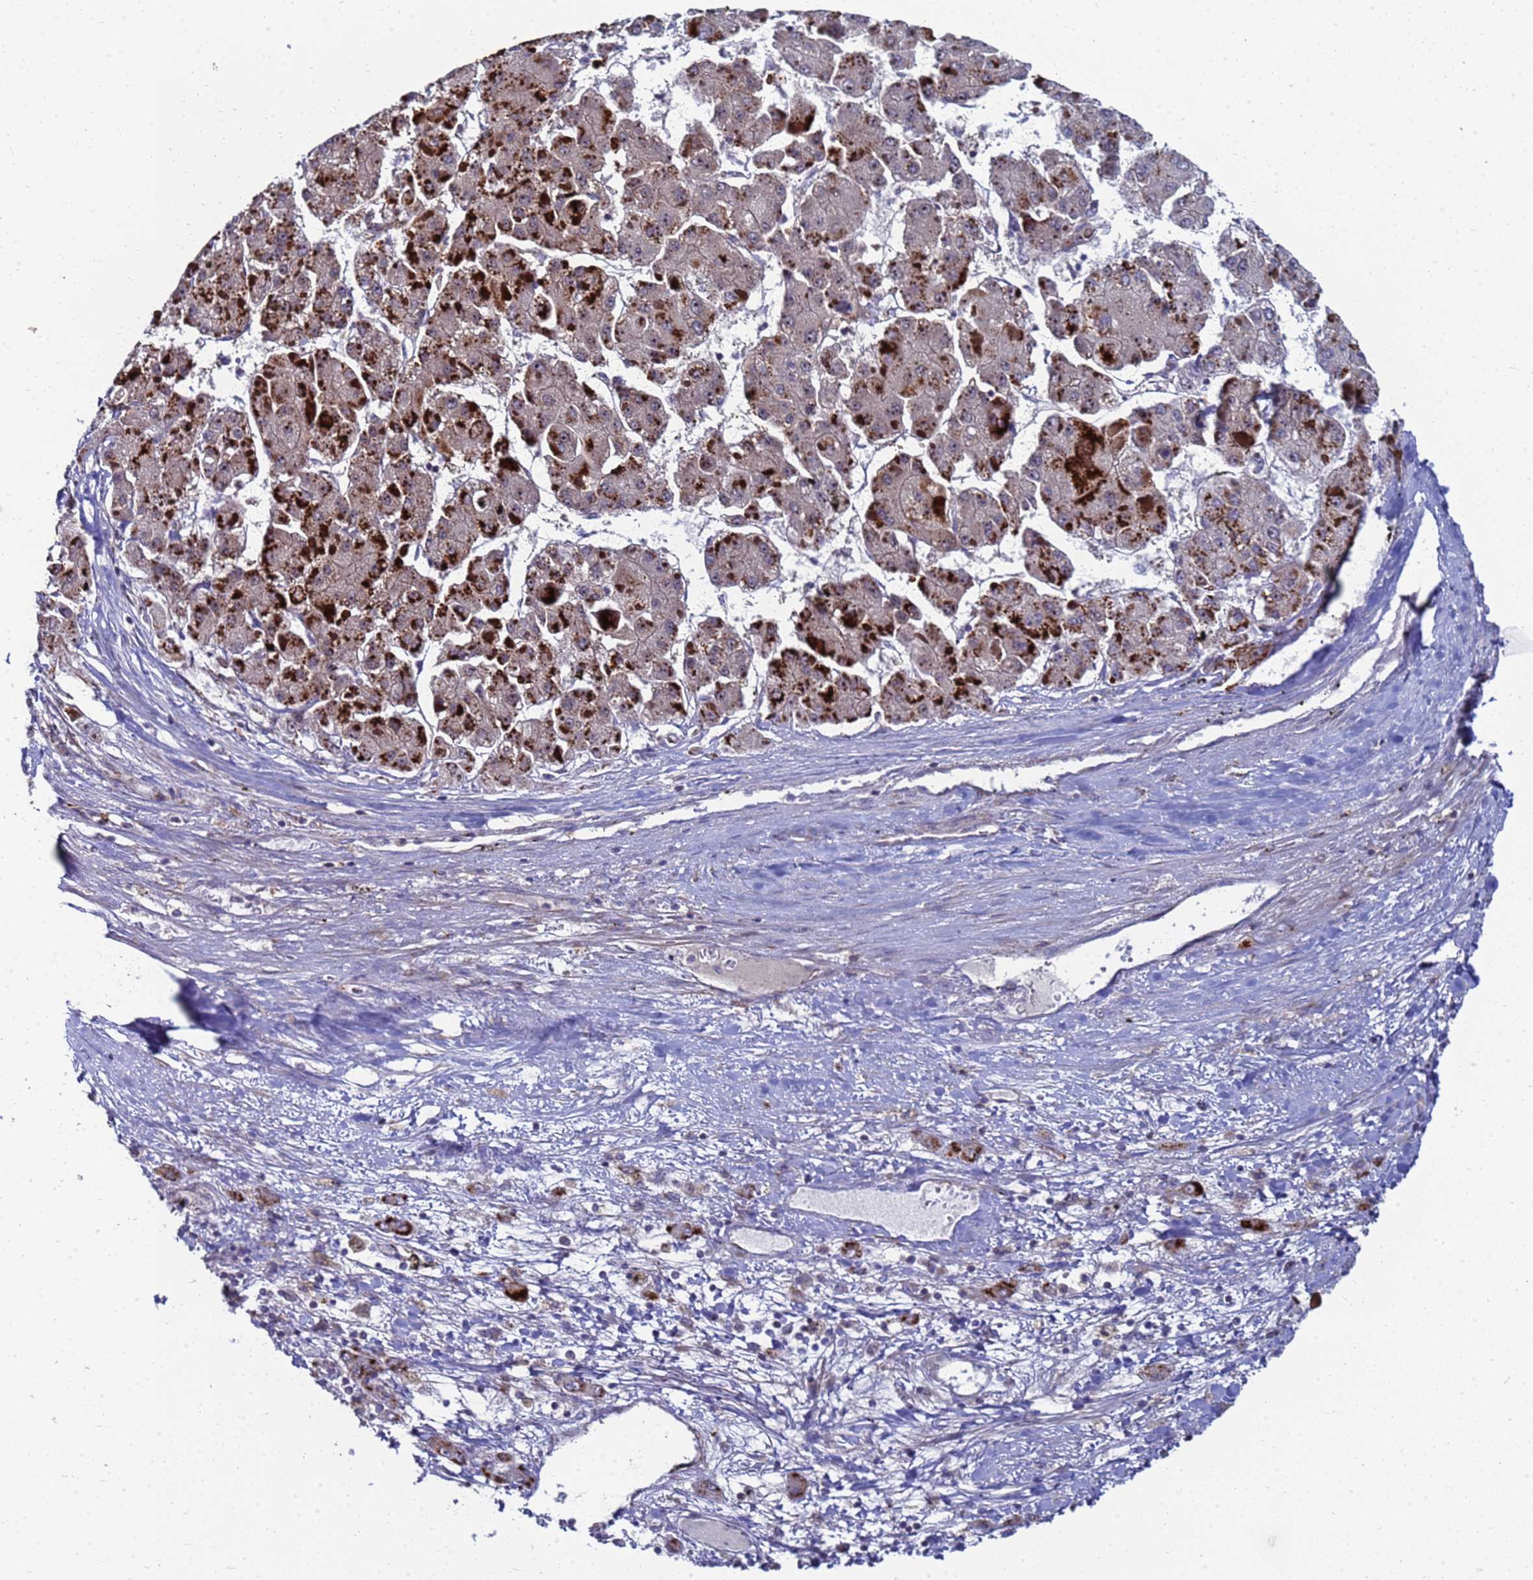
{"staining": {"intensity": "strong", "quantity": "25%-75%", "location": "cytoplasmic/membranous"}, "tissue": "liver cancer", "cell_type": "Tumor cells", "image_type": "cancer", "snomed": [{"axis": "morphology", "description": "Carcinoma, Hepatocellular, NOS"}, {"axis": "topography", "description": "Liver"}], "caption": "Immunohistochemistry (IHC) (DAB (3,3'-diaminobenzidine)) staining of human liver hepatocellular carcinoma exhibits strong cytoplasmic/membranous protein positivity in approximately 25%-75% of tumor cells.", "gene": "ENOSF1", "patient": {"sex": "female", "age": 73}}